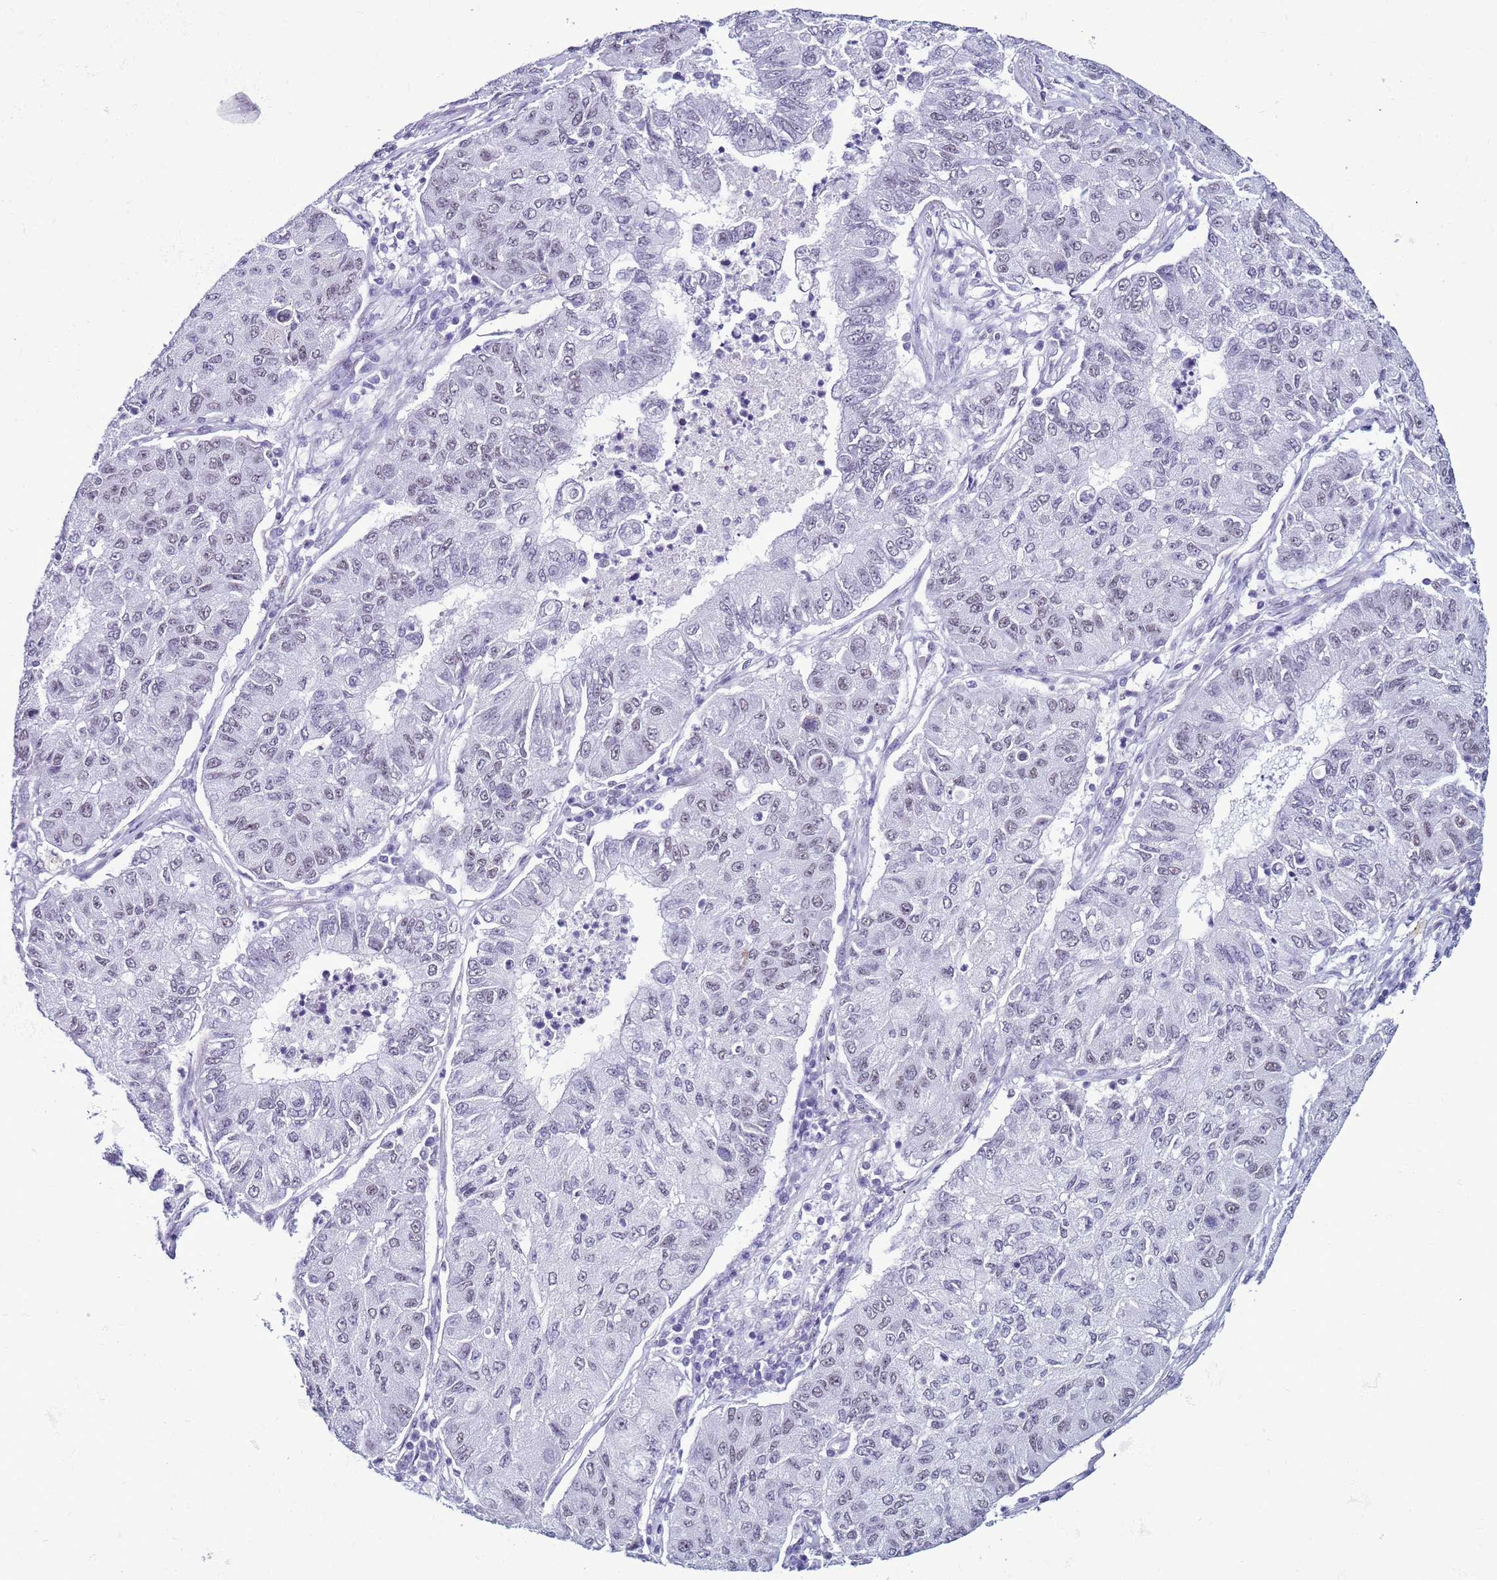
{"staining": {"intensity": "weak", "quantity": "<25%", "location": "nuclear"}, "tissue": "lung cancer", "cell_type": "Tumor cells", "image_type": "cancer", "snomed": [{"axis": "morphology", "description": "Squamous cell carcinoma, NOS"}, {"axis": "topography", "description": "Lung"}], "caption": "Lung cancer (squamous cell carcinoma) was stained to show a protein in brown. There is no significant expression in tumor cells.", "gene": "DHX15", "patient": {"sex": "male", "age": 74}}